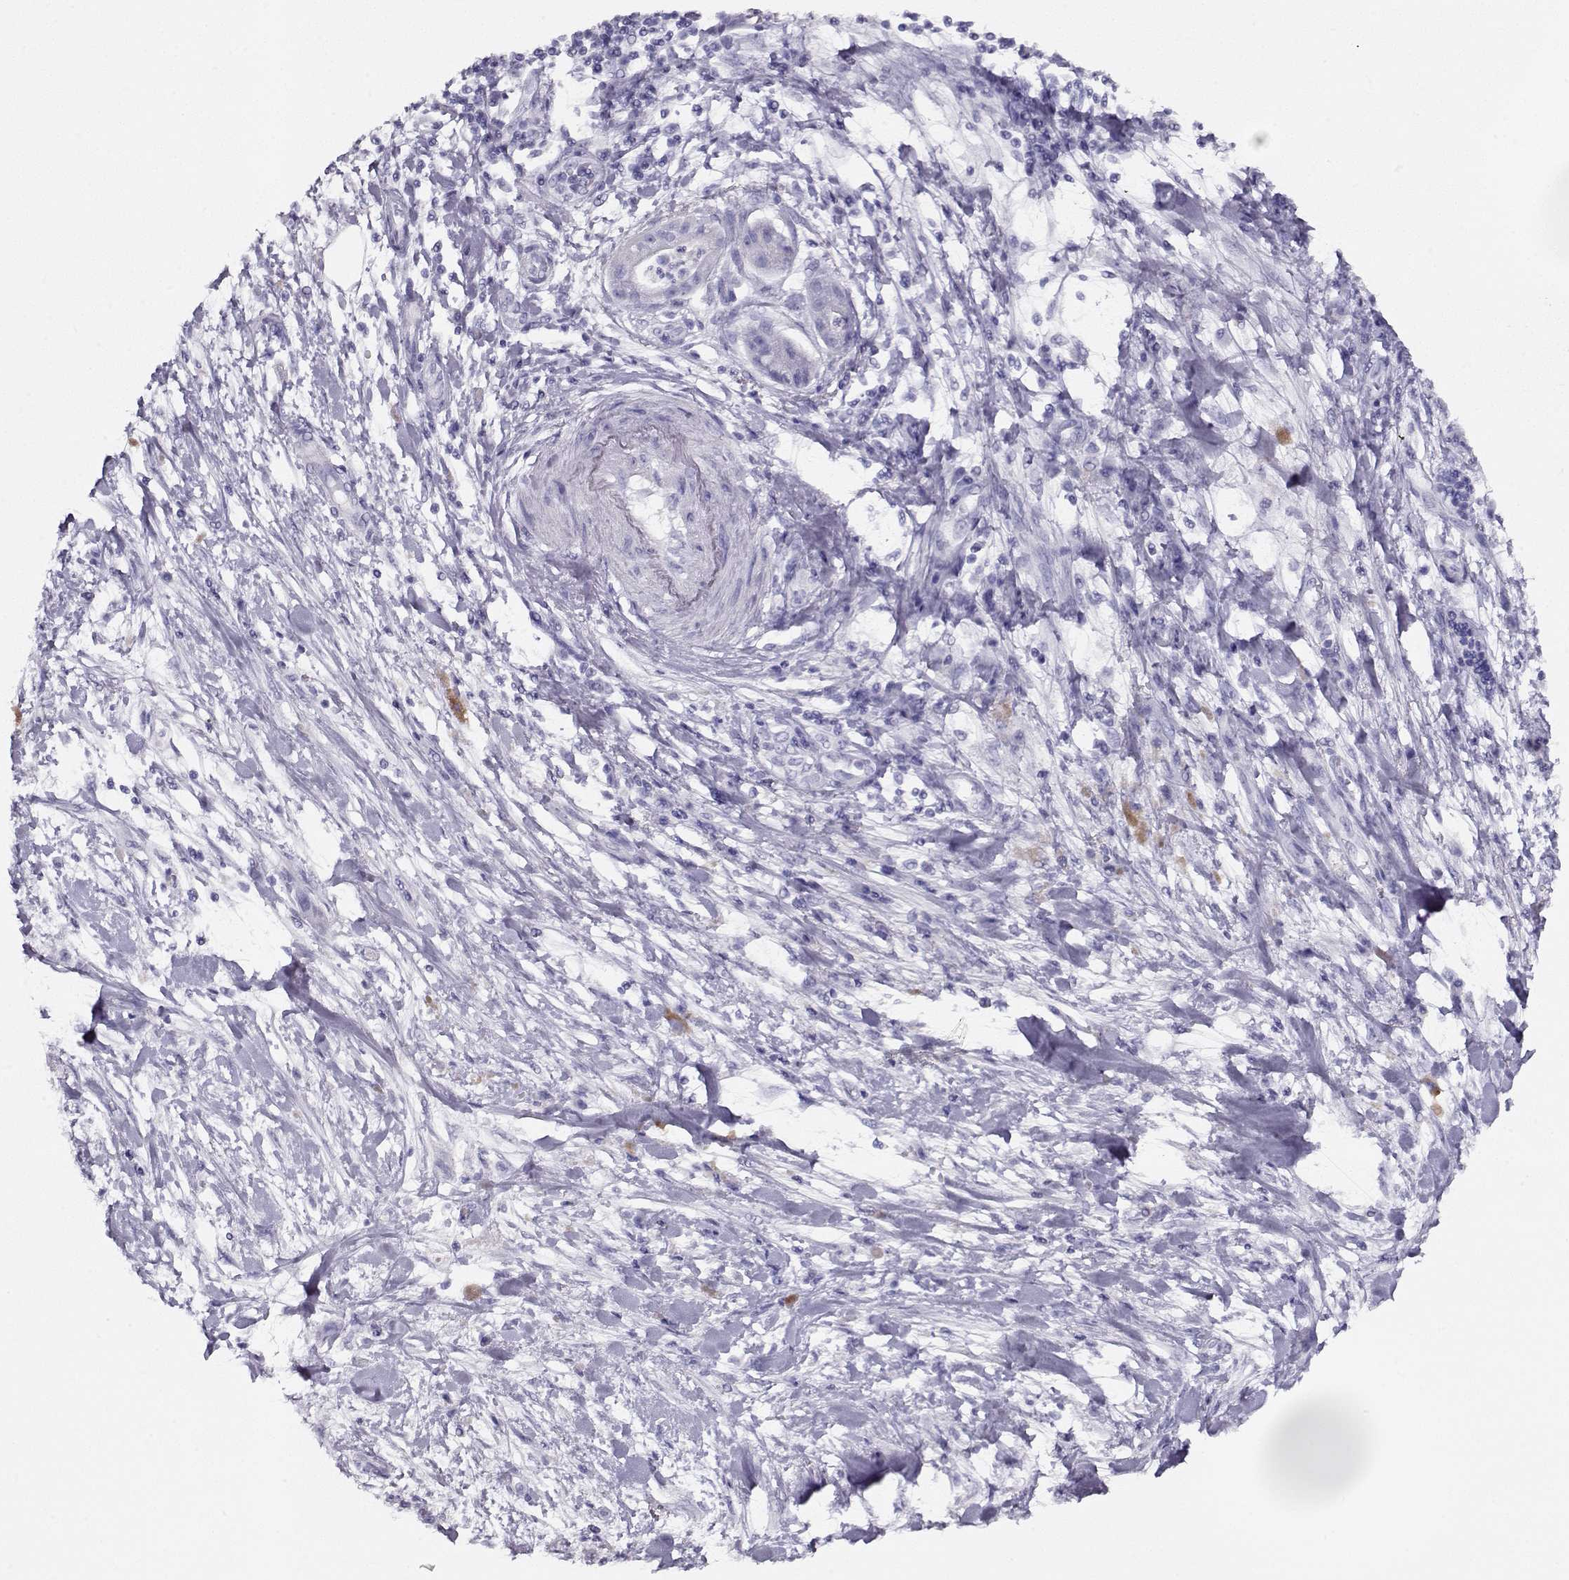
{"staining": {"intensity": "negative", "quantity": "none", "location": "none"}, "tissue": "pancreatic cancer", "cell_type": "Tumor cells", "image_type": "cancer", "snomed": [{"axis": "morphology", "description": "Normal tissue, NOS"}, {"axis": "morphology", "description": "Adenocarcinoma, NOS"}, {"axis": "topography", "description": "Lymph node"}, {"axis": "topography", "description": "Pancreas"}], "caption": "IHC histopathology image of neoplastic tissue: pancreatic cancer (adenocarcinoma) stained with DAB (3,3'-diaminobenzidine) shows no significant protein staining in tumor cells.", "gene": "ACTN2", "patient": {"sex": "female", "age": 58}}